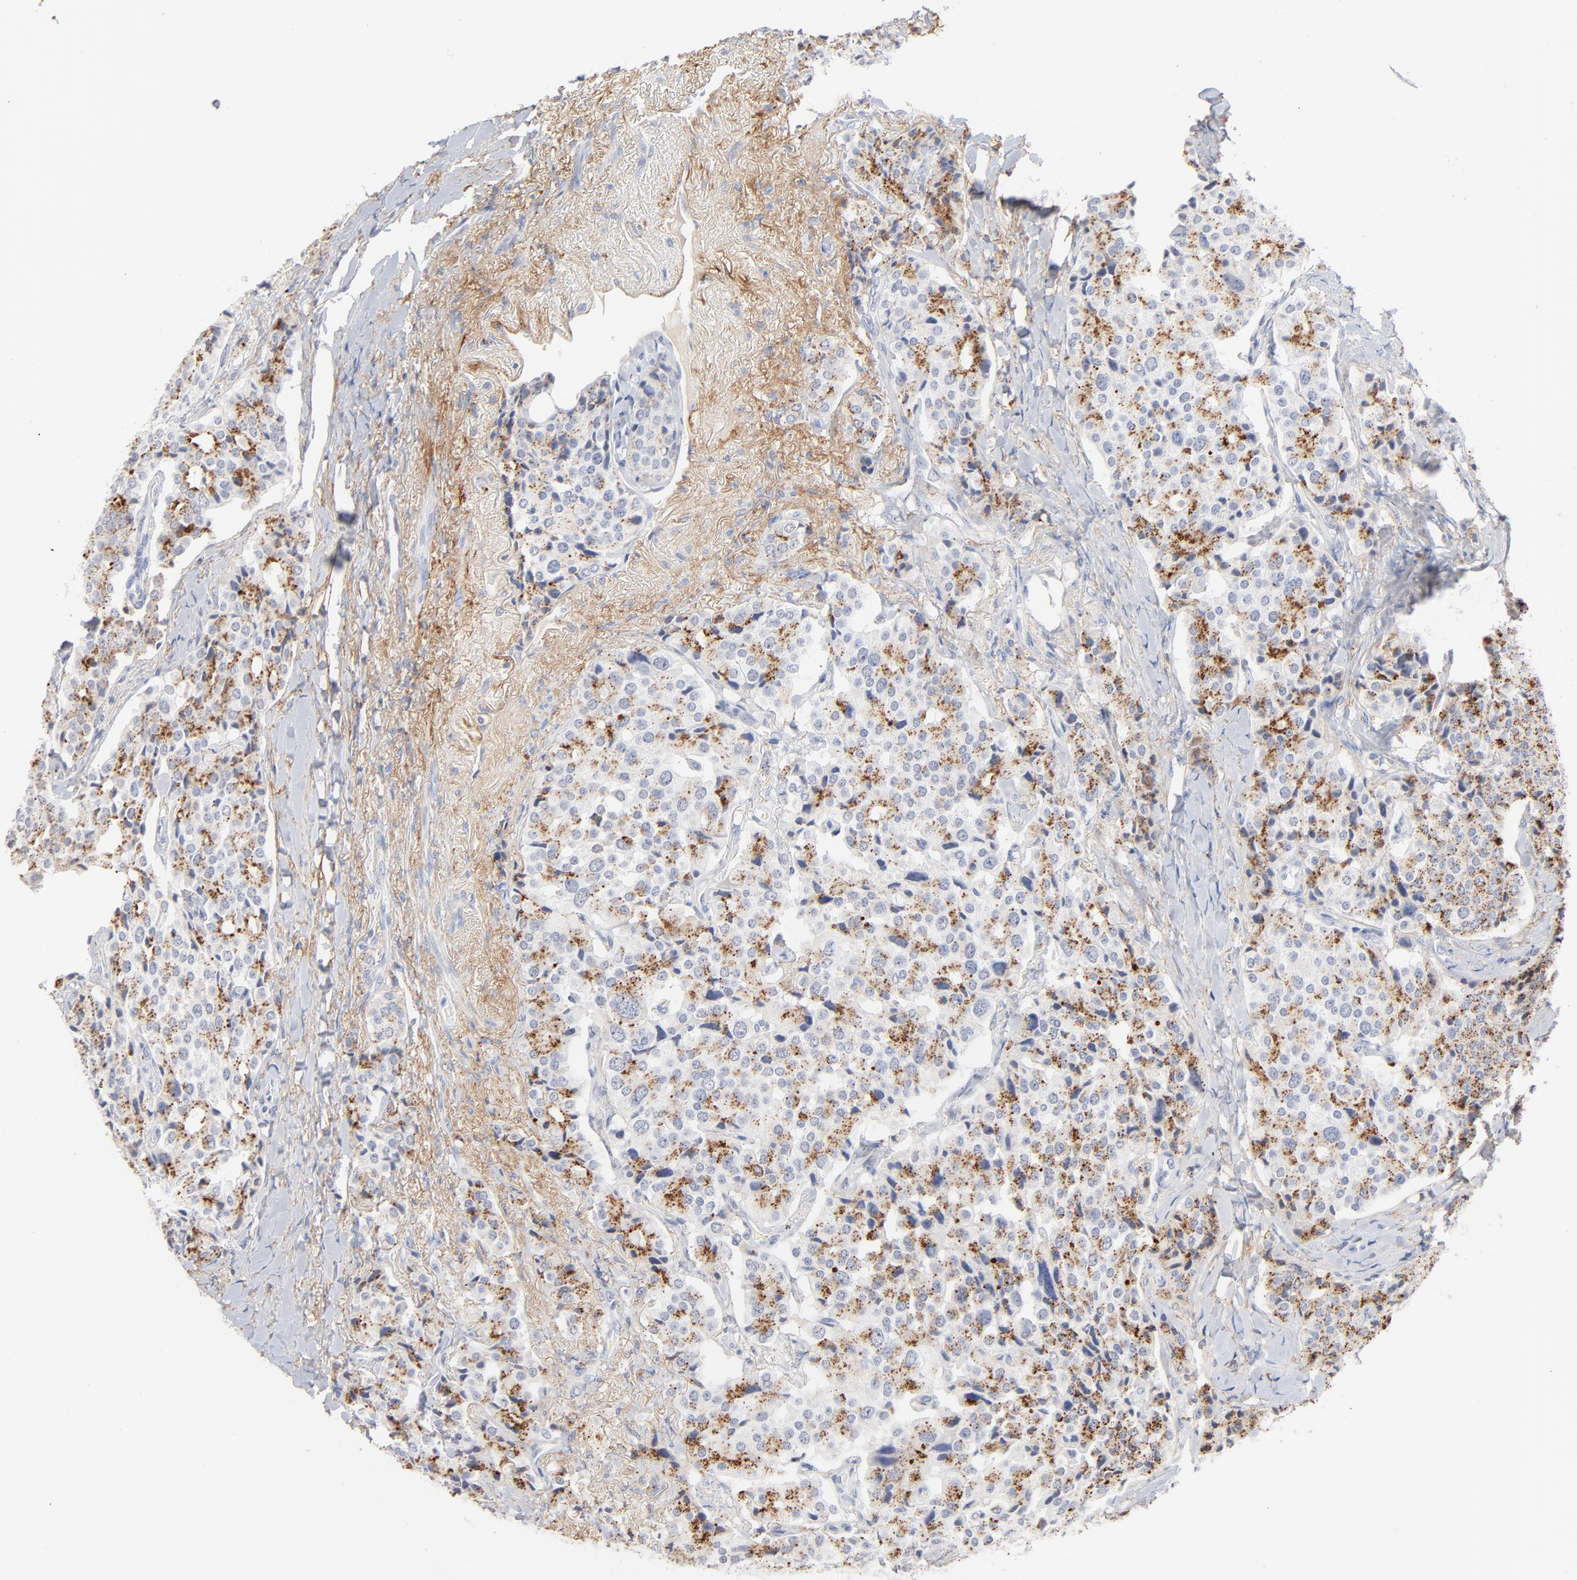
{"staining": {"intensity": "strong", "quantity": ">75%", "location": "cytoplasmic/membranous"}, "tissue": "carcinoid", "cell_type": "Tumor cells", "image_type": "cancer", "snomed": [{"axis": "morphology", "description": "Carcinoid, malignant, NOS"}, {"axis": "topography", "description": "Colon"}], "caption": "Carcinoid (malignant) was stained to show a protein in brown. There is high levels of strong cytoplasmic/membranous positivity in approximately >75% of tumor cells.", "gene": "LTBP2", "patient": {"sex": "female", "age": 61}}